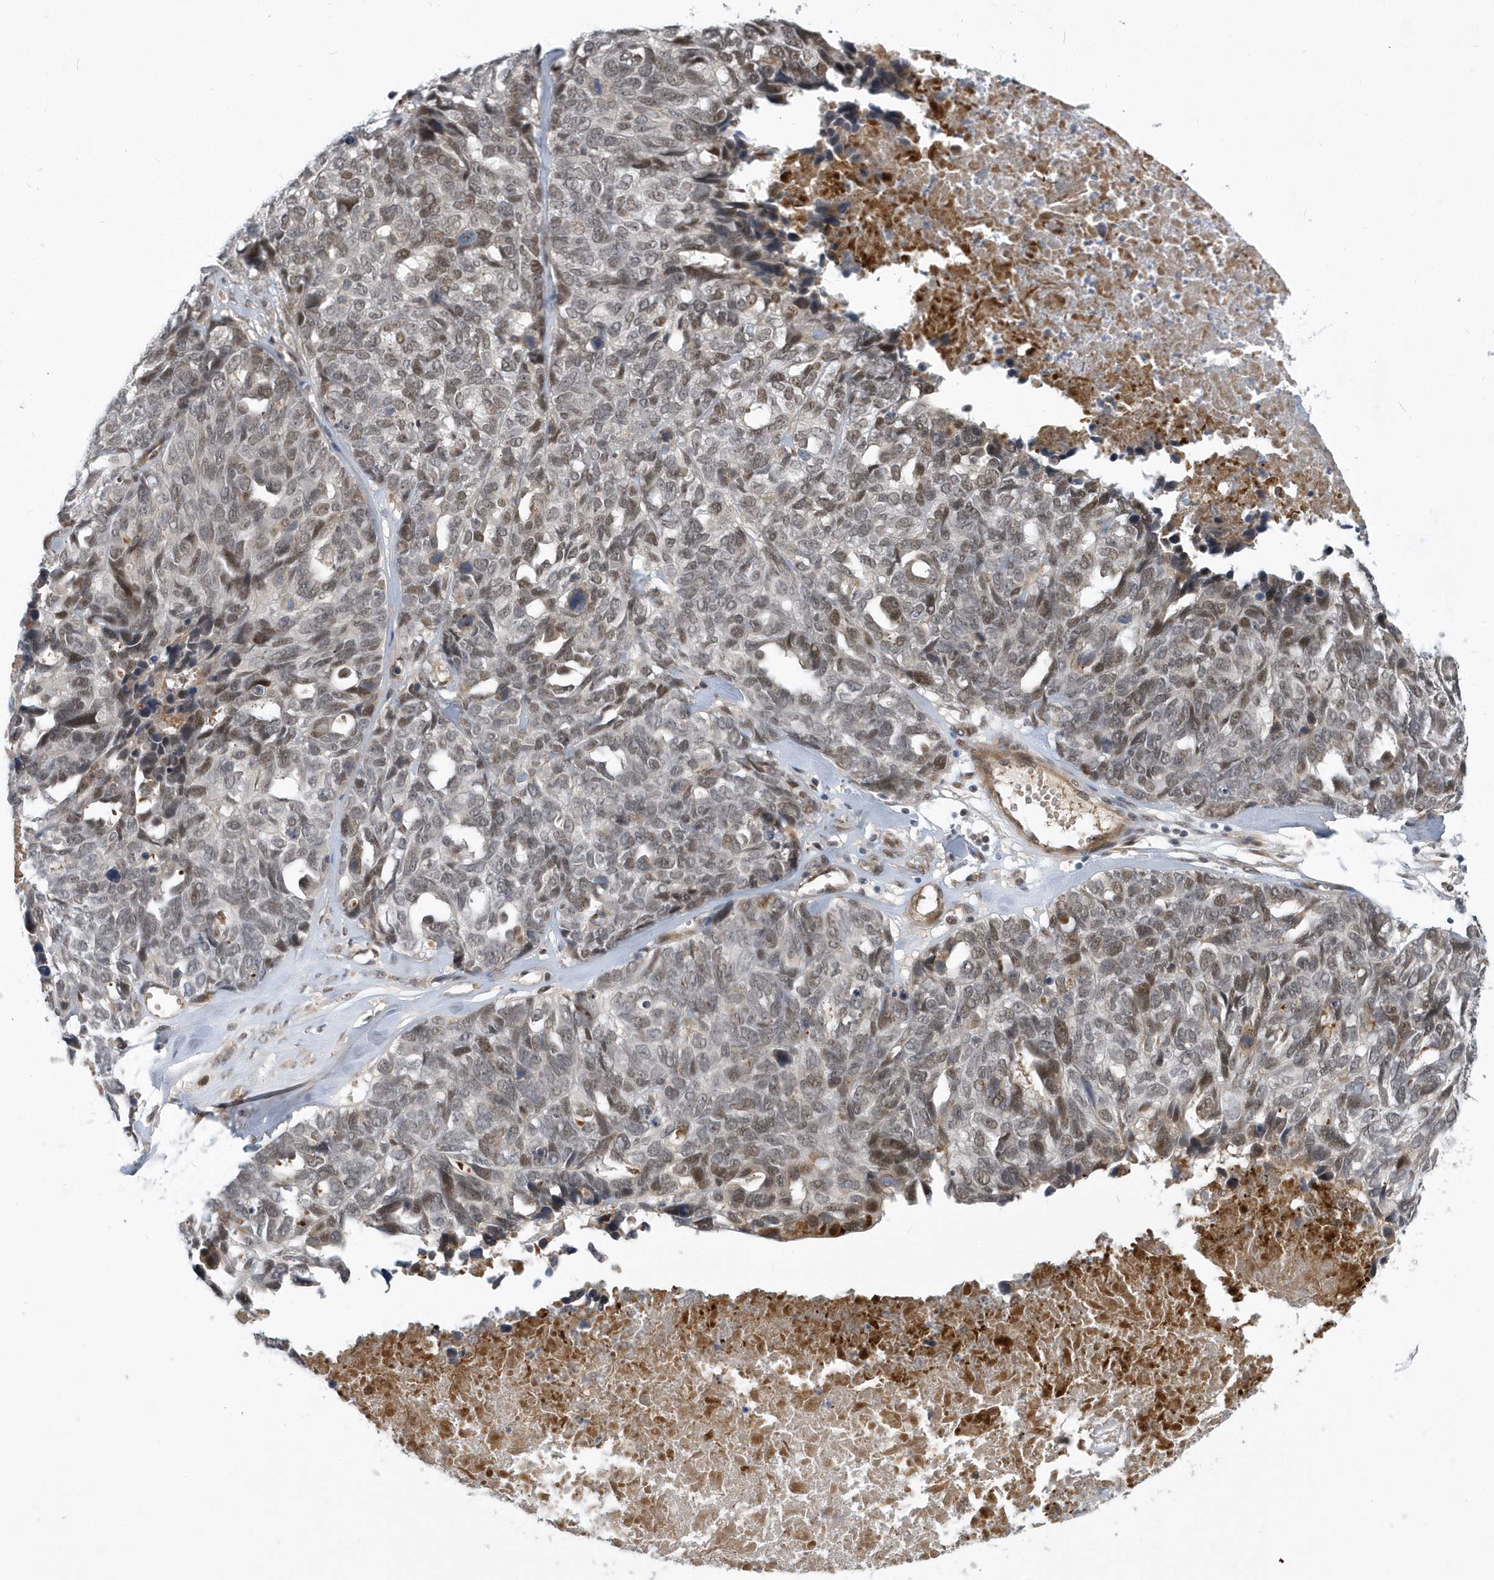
{"staining": {"intensity": "moderate", "quantity": "25%-75%", "location": "nuclear"}, "tissue": "ovarian cancer", "cell_type": "Tumor cells", "image_type": "cancer", "snomed": [{"axis": "morphology", "description": "Cystadenocarcinoma, serous, NOS"}, {"axis": "topography", "description": "Ovary"}], "caption": "This is an image of IHC staining of ovarian cancer (serous cystadenocarcinoma), which shows moderate staining in the nuclear of tumor cells.", "gene": "FAM217A", "patient": {"sex": "female", "age": 79}}